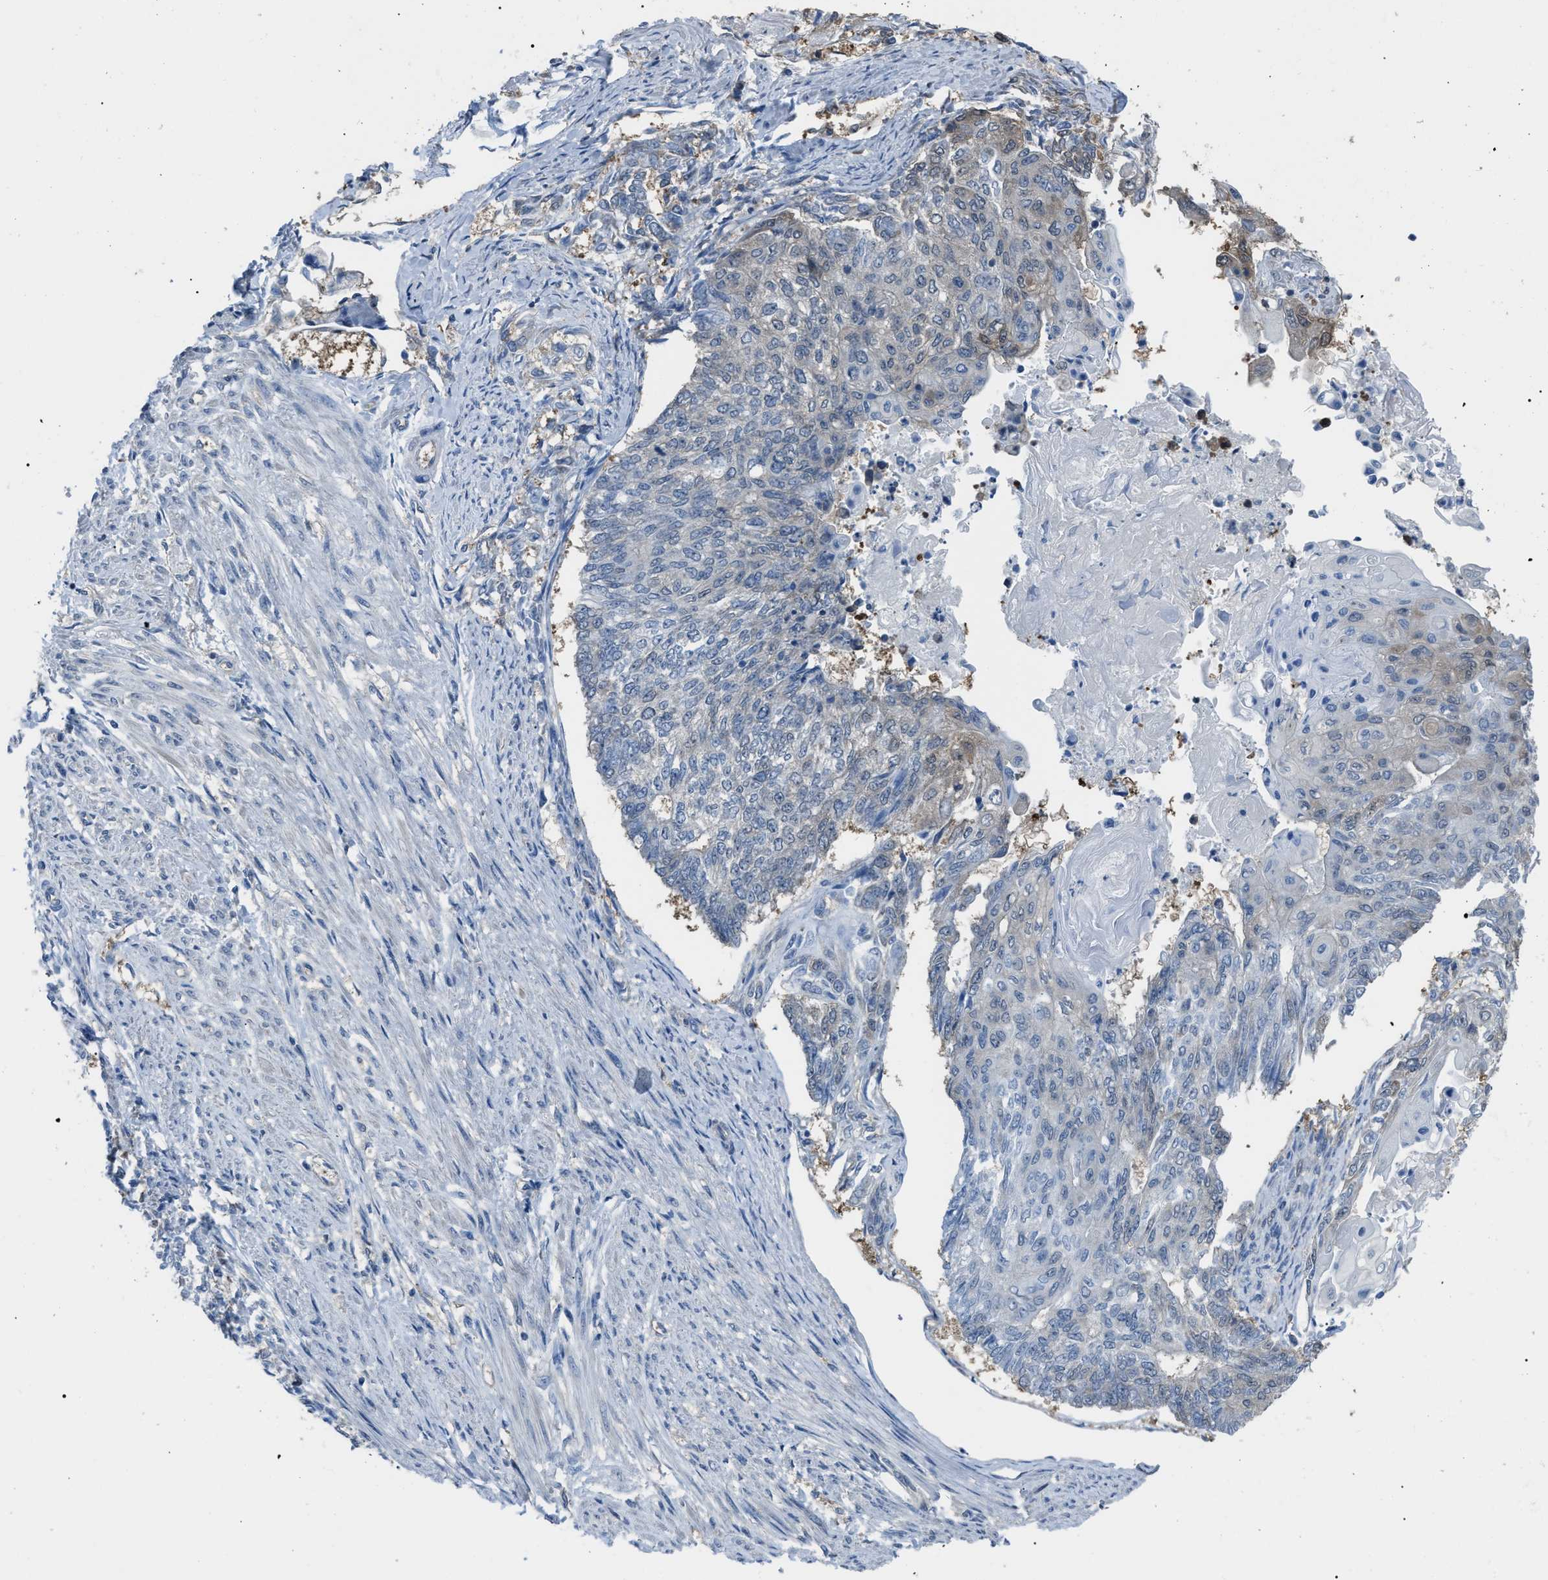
{"staining": {"intensity": "negative", "quantity": "none", "location": "none"}, "tissue": "endometrial cancer", "cell_type": "Tumor cells", "image_type": "cancer", "snomed": [{"axis": "morphology", "description": "Adenocarcinoma, NOS"}, {"axis": "topography", "description": "Endometrium"}], "caption": "Tumor cells are negative for protein expression in human endometrial cancer.", "gene": "PDCD5", "patient": {"sex": "female", "age": 32}}